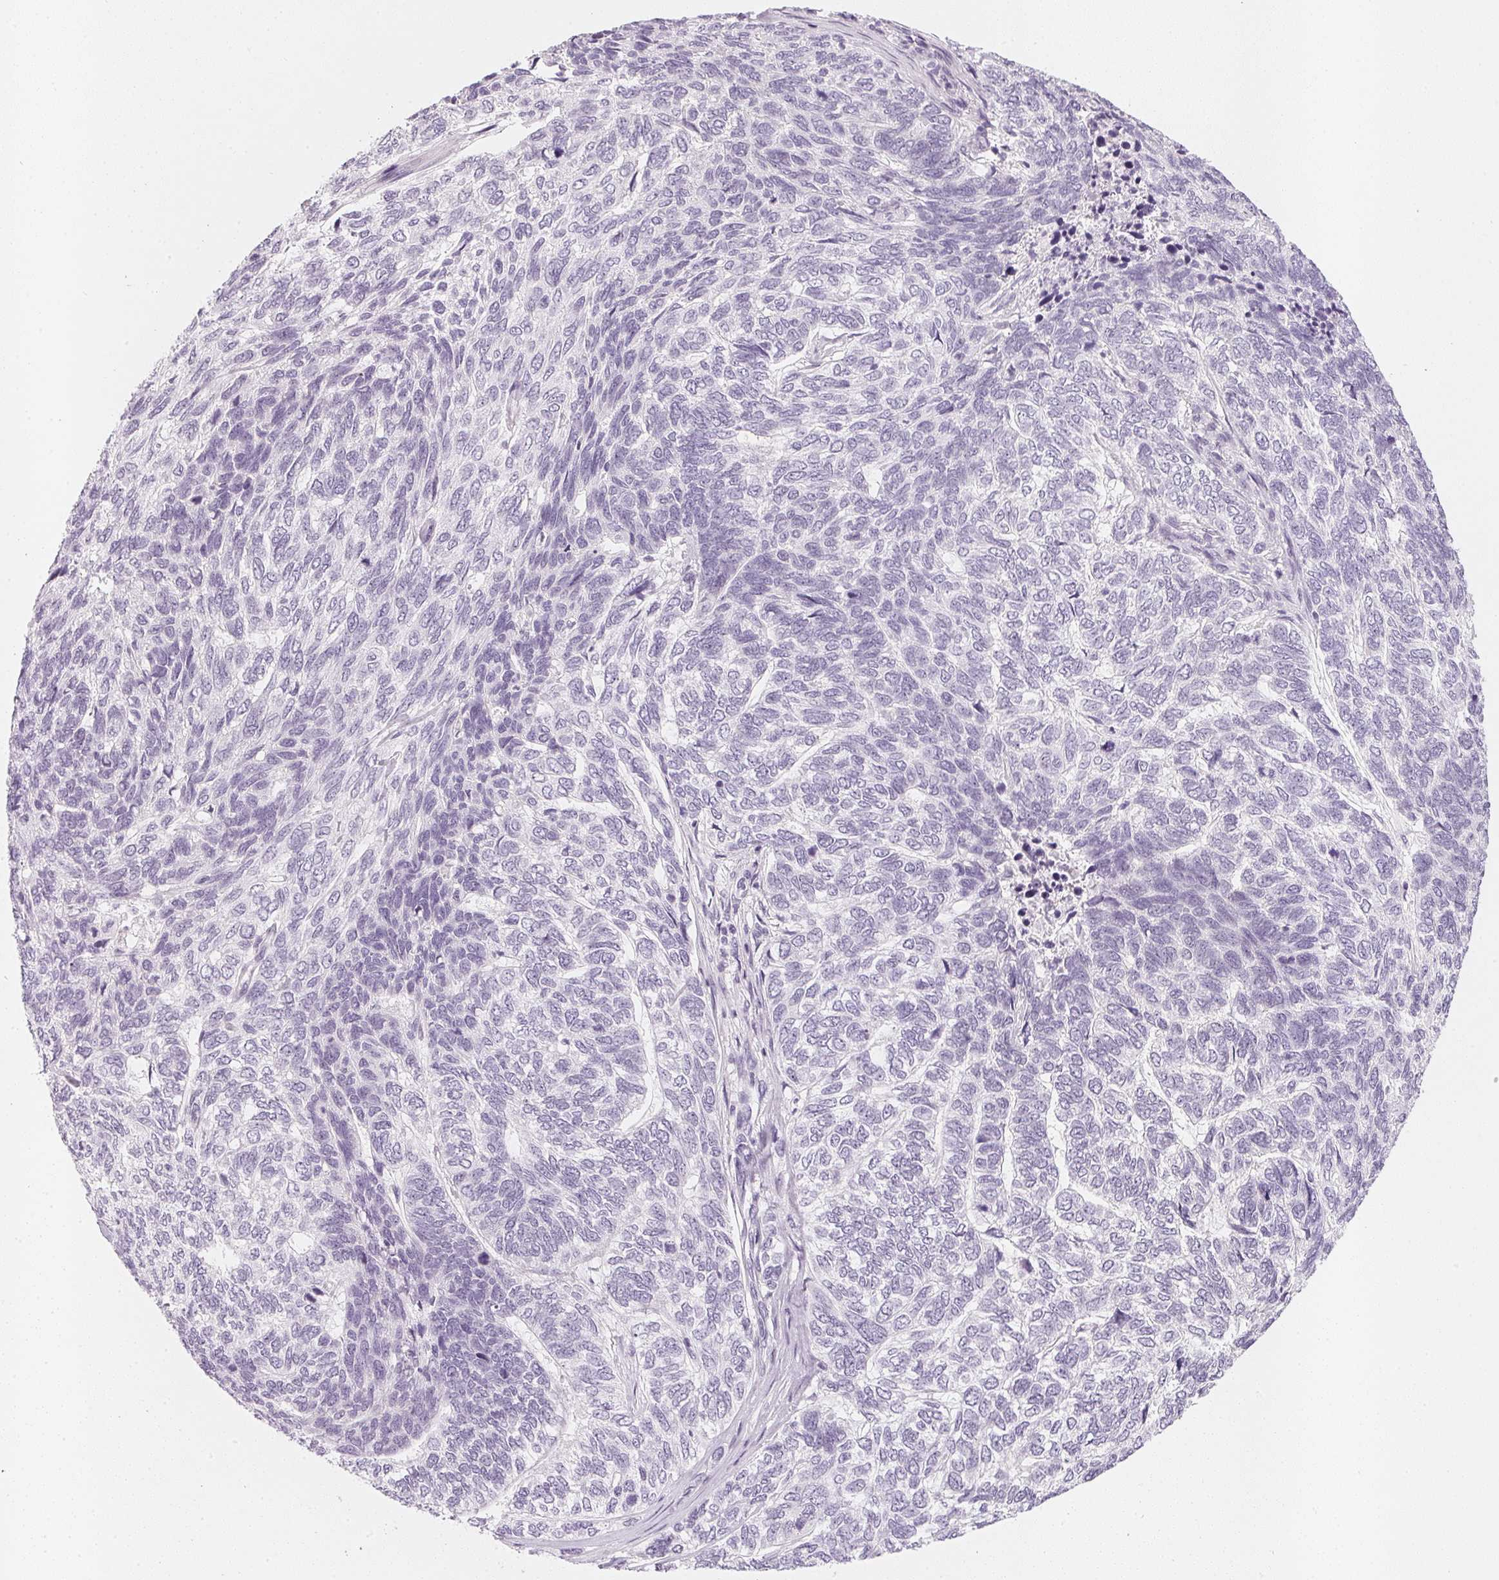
{"staining": {"intensity": "negative", "quantity": "none", "location": "none"}, "tissue": "skin cancer", "cell_type": "Tumor cells", "image_type": "cancer", "snomed": [{"axis": "morphology", "description": "Basal cell carcinoma"}, {"axis": "topography", "description": "Skin"}], "caption": "Tumor cells are negative for protein expression in human skin cancer (basal cell carcinoma).", "gene": "CHST4", "patient": {"sex": "female", "age": 65}}